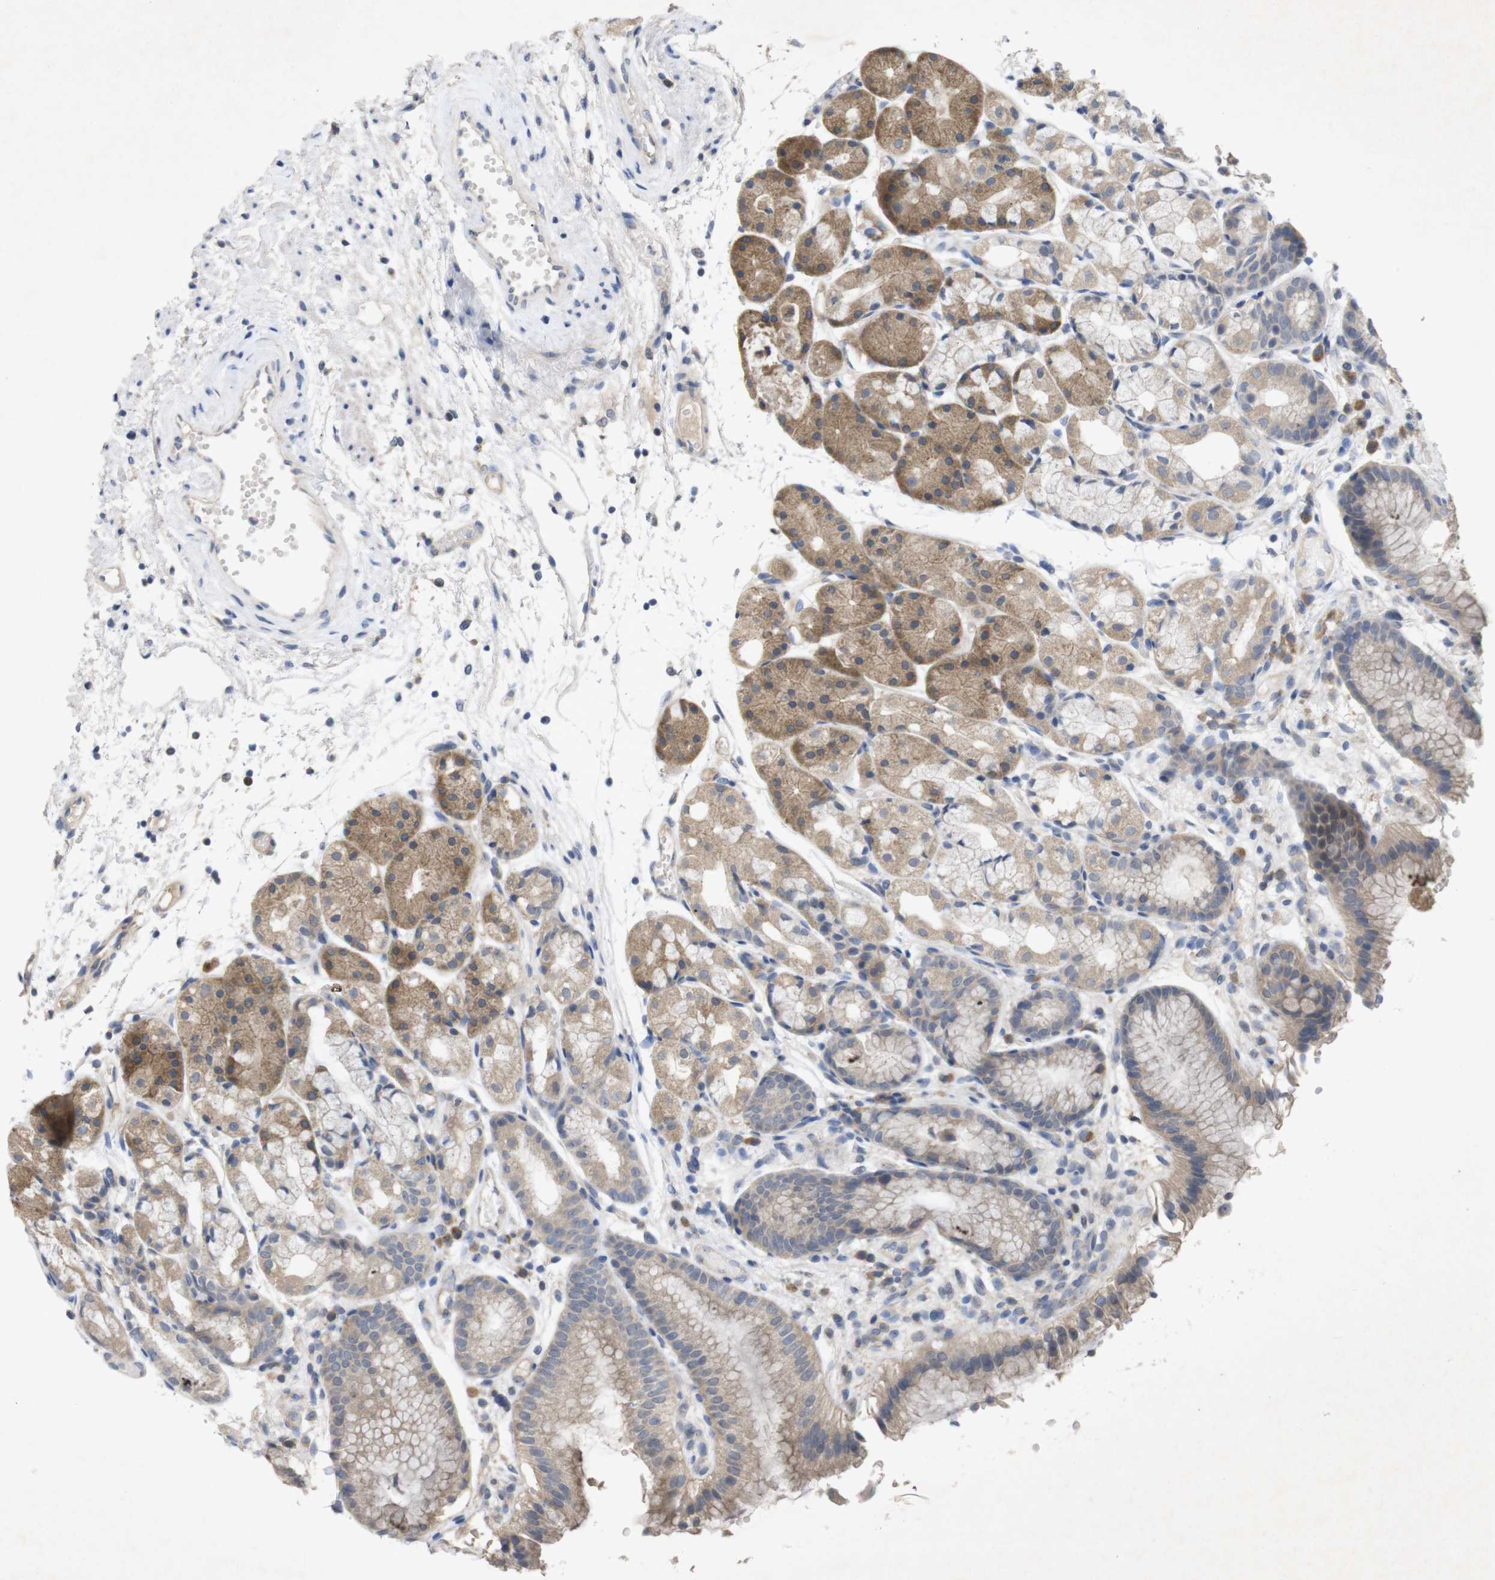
{"staining": {"intensity": "moderate", "quantity": ">75%", "location": "cytoplasmic/membranous"}, "tissue": "stomach", "cell_type": "Glandular cells", "image_type": "normal", "snomed": [{"axis": "morphology", "description": "Normal tissue, NOS"}, {"axis": "topography", "description": "Stomach, upper"}], "caption": "Immunohistochemistry histopathology image of benign stomach stained for a protein (brown), which exhibits medium levels of moderate cytoplasmic/membranous positivity in about >75% of glandular cells.", "gene": "BCAR3", "patient": {"sex": "male", "age": 72}}